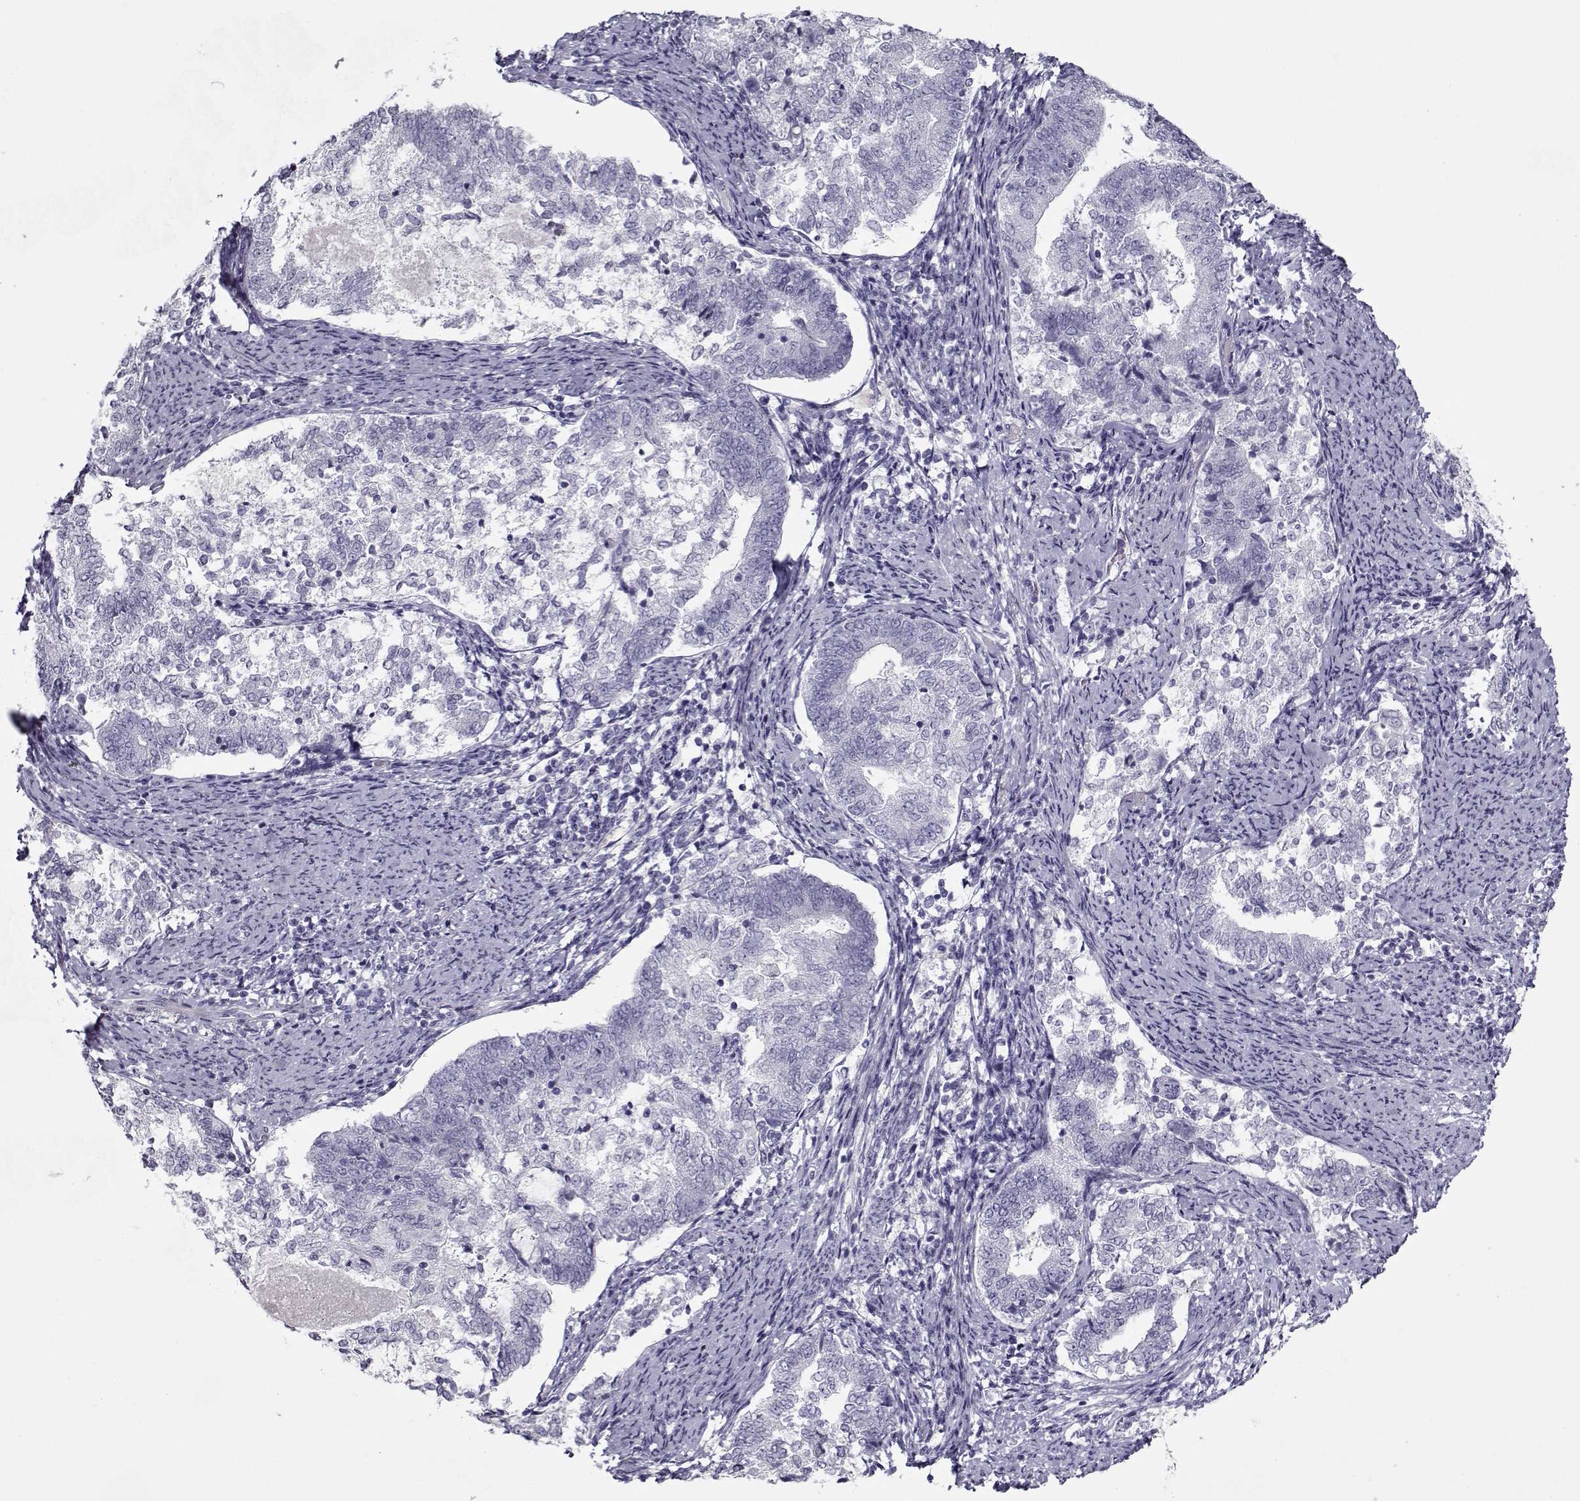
{"staining": {"intensity": "negative", "quantity": "none", "location": "none"}, "tissue": "endometrial cancer", "cell_type": "Tumor cells", "image_type": "cancer", "snomed": [{"axis": "morphology", "description": "Adenocarcinoma, NOS"}, {"axis": "topography", "description": "Endometrium"}], "caption": "The image exhibits no significant expression in tumor cells of adenocarcinoma (endometrial).", "gene": "CIBAR1", "patient": {"sex": "female", "age": 65}}